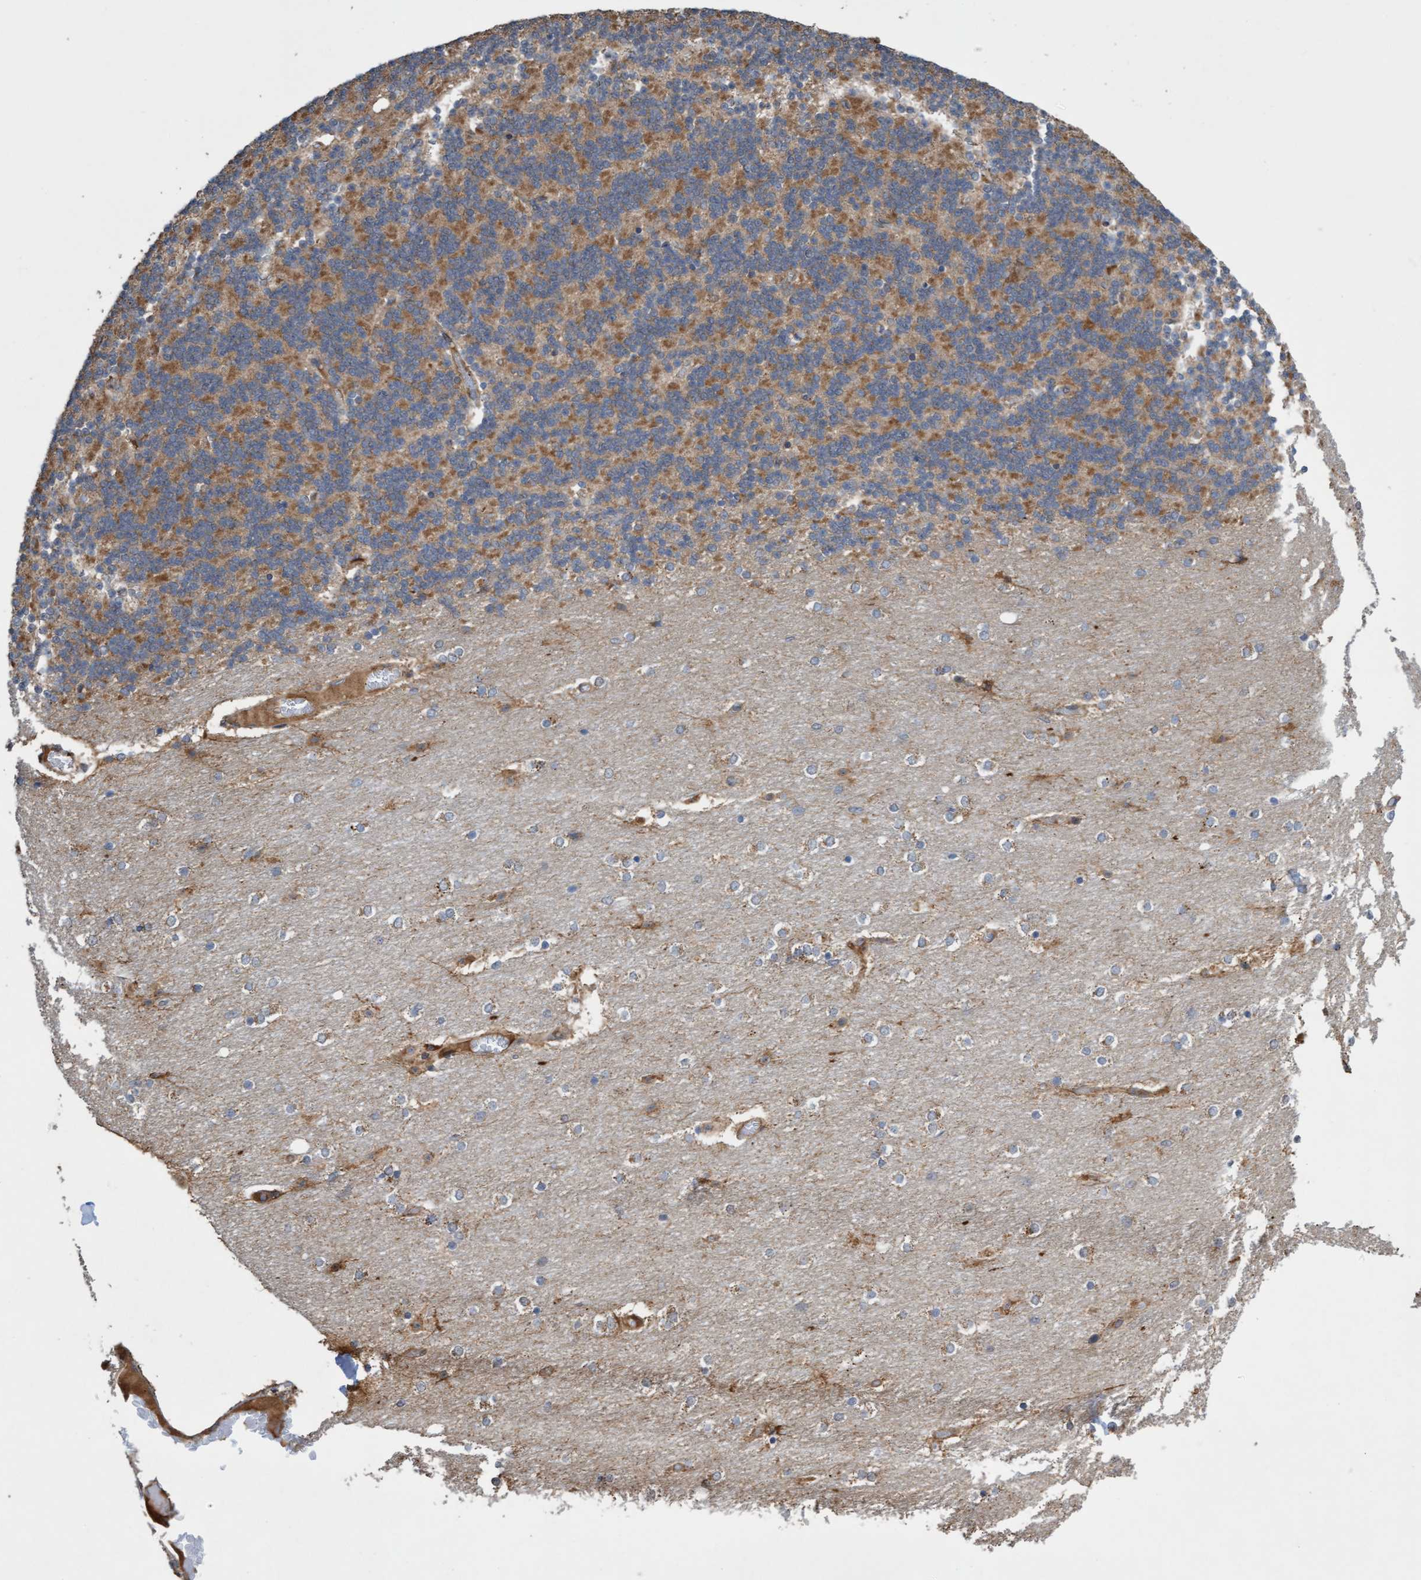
{"staining": {"intensity": "moderate", "quantity": ">75%", "location": "cytoplasmic/membranous"}, "tissue": "cerebellum", "cell_type": "Cells in granular layer", "image_type": "normal", "snomed": [{"axis": "morphology", "description": "Normal tissue, NOS"}, {"axis": "topography", "description": "Cerebellum"}], "caption": "Immunohistochemistry (IHC) of normal human cerebellum reveals medium levels of moderate cytoplasmic/membranous positivity in approximately >75% of cells in granular layer.", "gene": "ITFG1", "patient": {"sex": "female", "age": 54}}